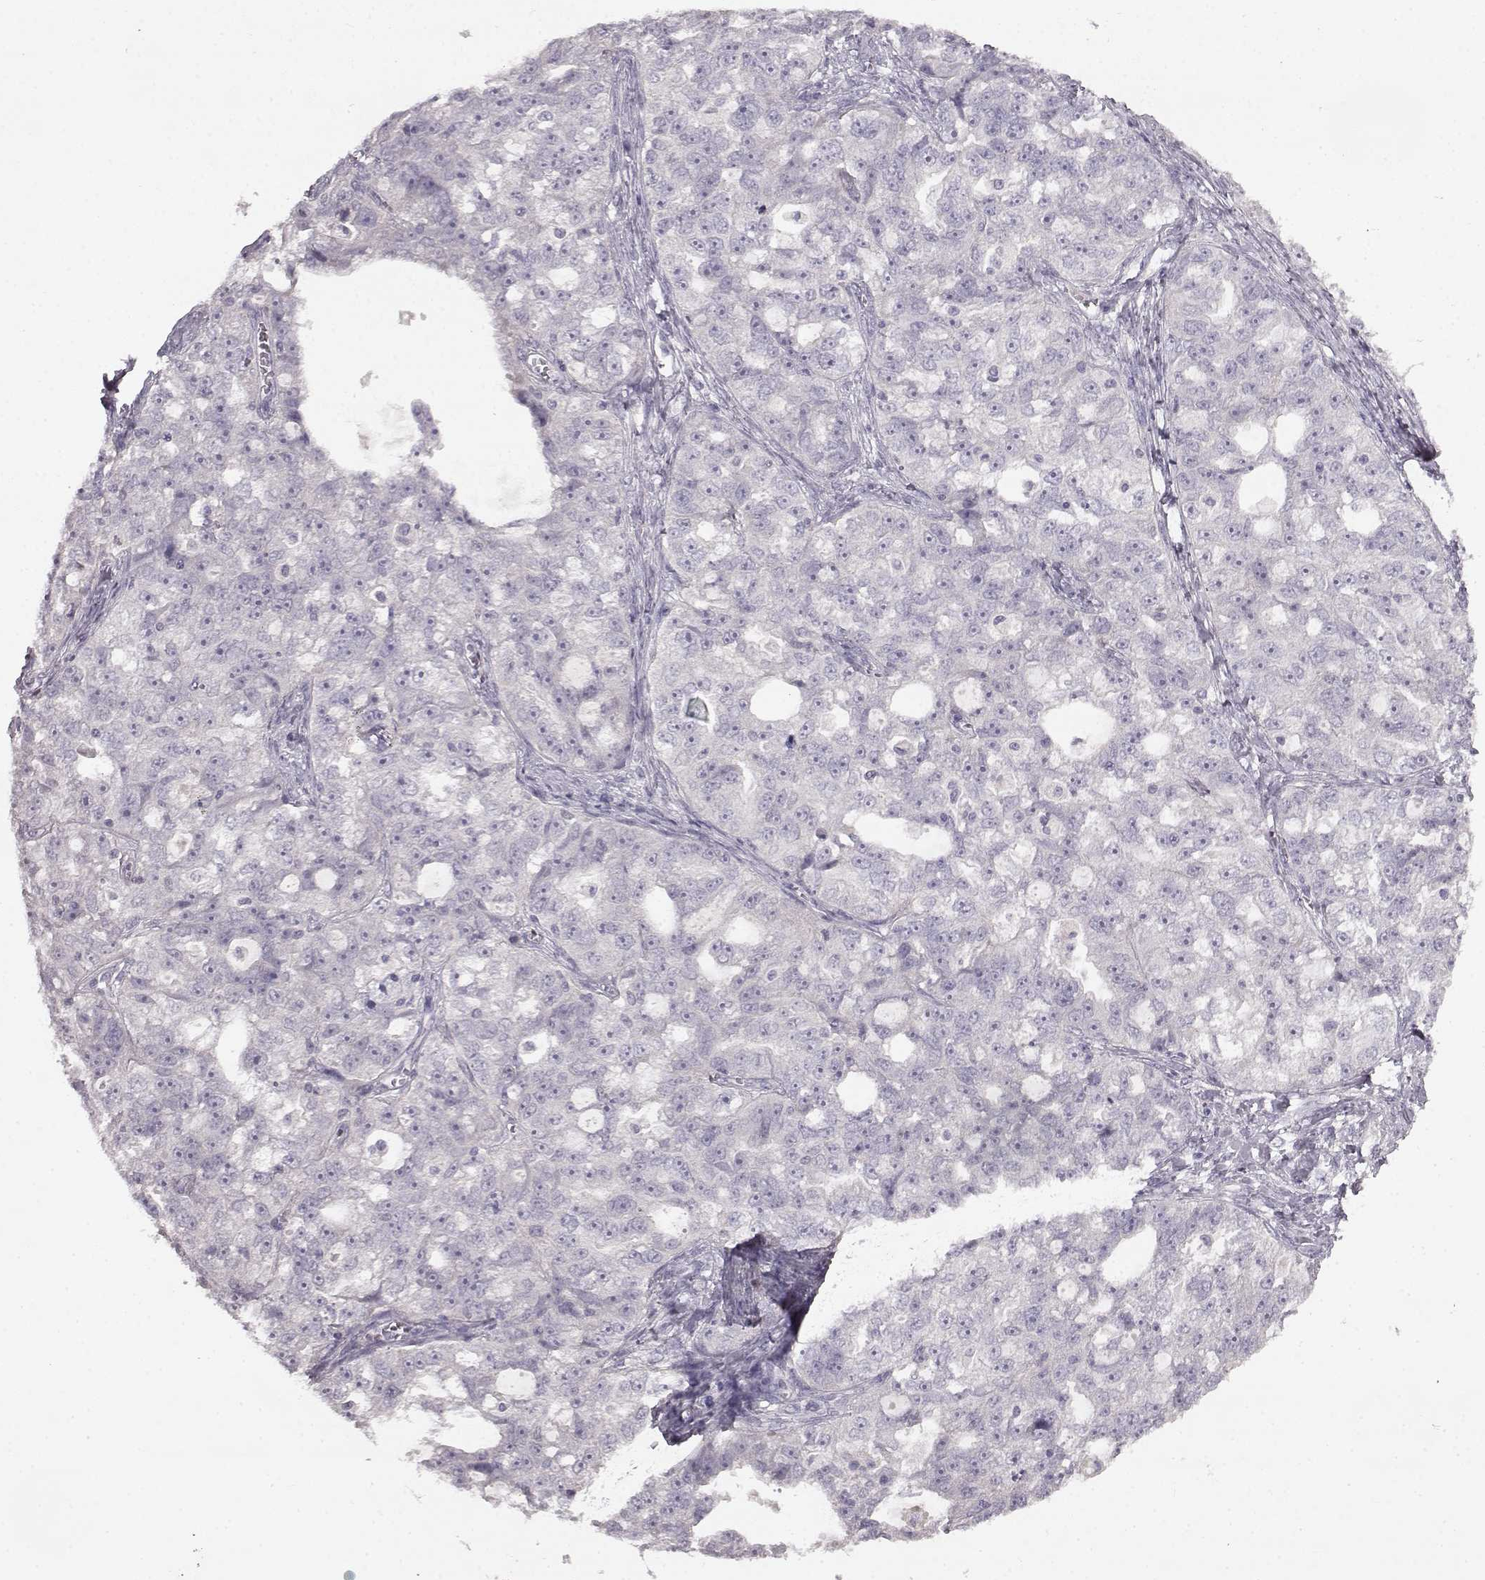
{"staining": {"intensity": "negative", "quantity": "none", "location": "none"}, "tissue": "ovarian cancer", "cell_type": "Tumor cells", "image_type": "cancer", "snomed": [{"axis": "morphology", "description": "Cystadenocarcinoma, serous, NOS"}, {"axis": "topography", "description": "Ovary"}], "caption": "Protein analysis of ovarian serous cystadenocarcinoma shows no significant positivity in tumor cells.", "gene": "SPAG17", "patient": {"sex": "female", "age": 51}}